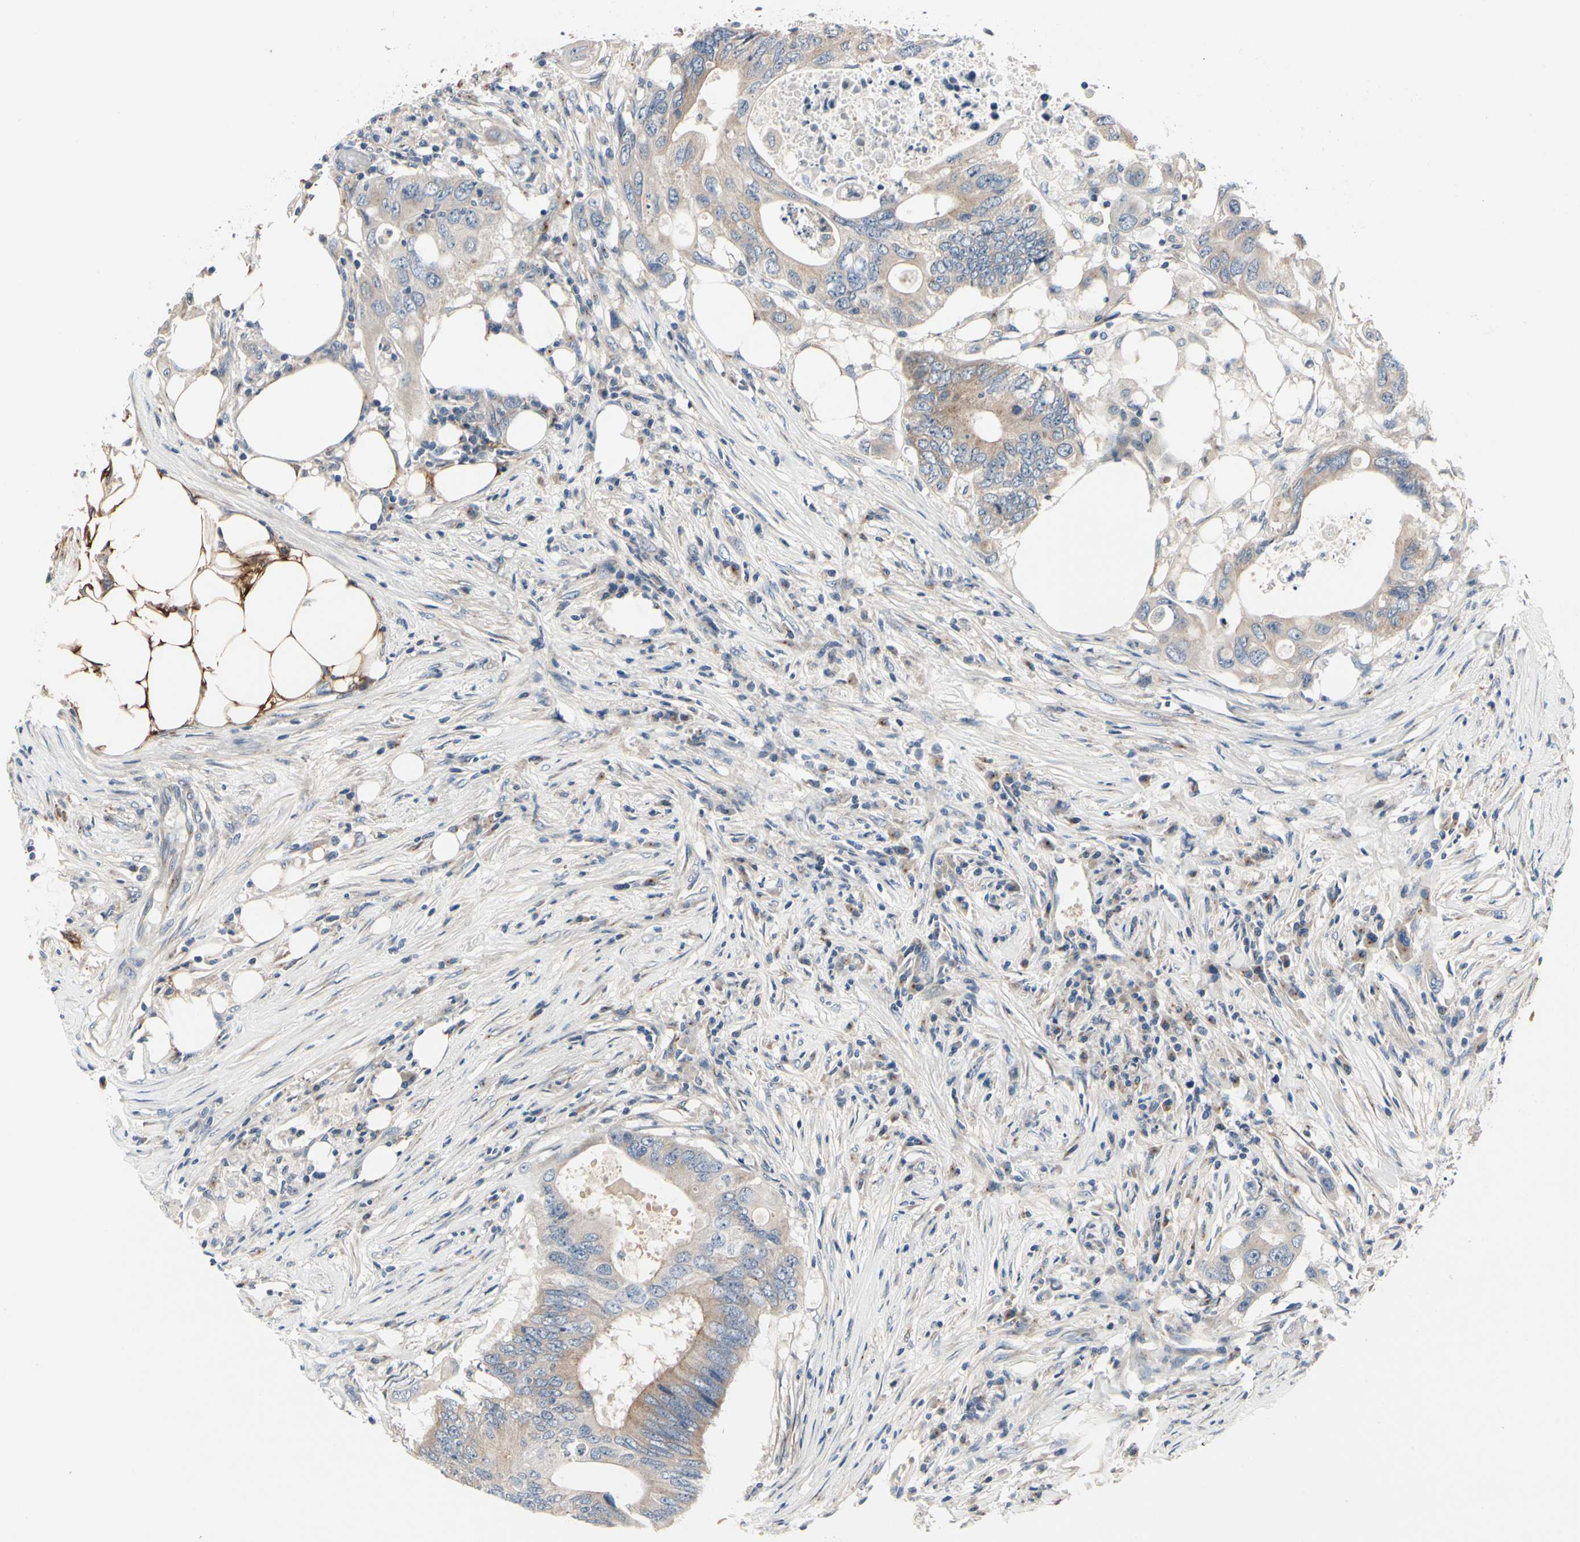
{"staining": {"intensity": "weak", "quantity": "25%-75%", "location": "cytoplasmic/membranous"}, "tissue": "colorectal cancer", "cell_type": "Tumor cells", "image_type": "cancer", "snomed": [{"axis": "morphology", "description": "Adenocarcinoma, NOS"}, {"axis": "topography", "description": "Colon"}], "caption": "Protein expression analysis of colorectal cancer reveals weak cytoplasmic/membranous expression in approximately 25%-75% of tumor cells.", "gene": "PRKAR2B", "patient": {"sex": "male", "age": 71}}